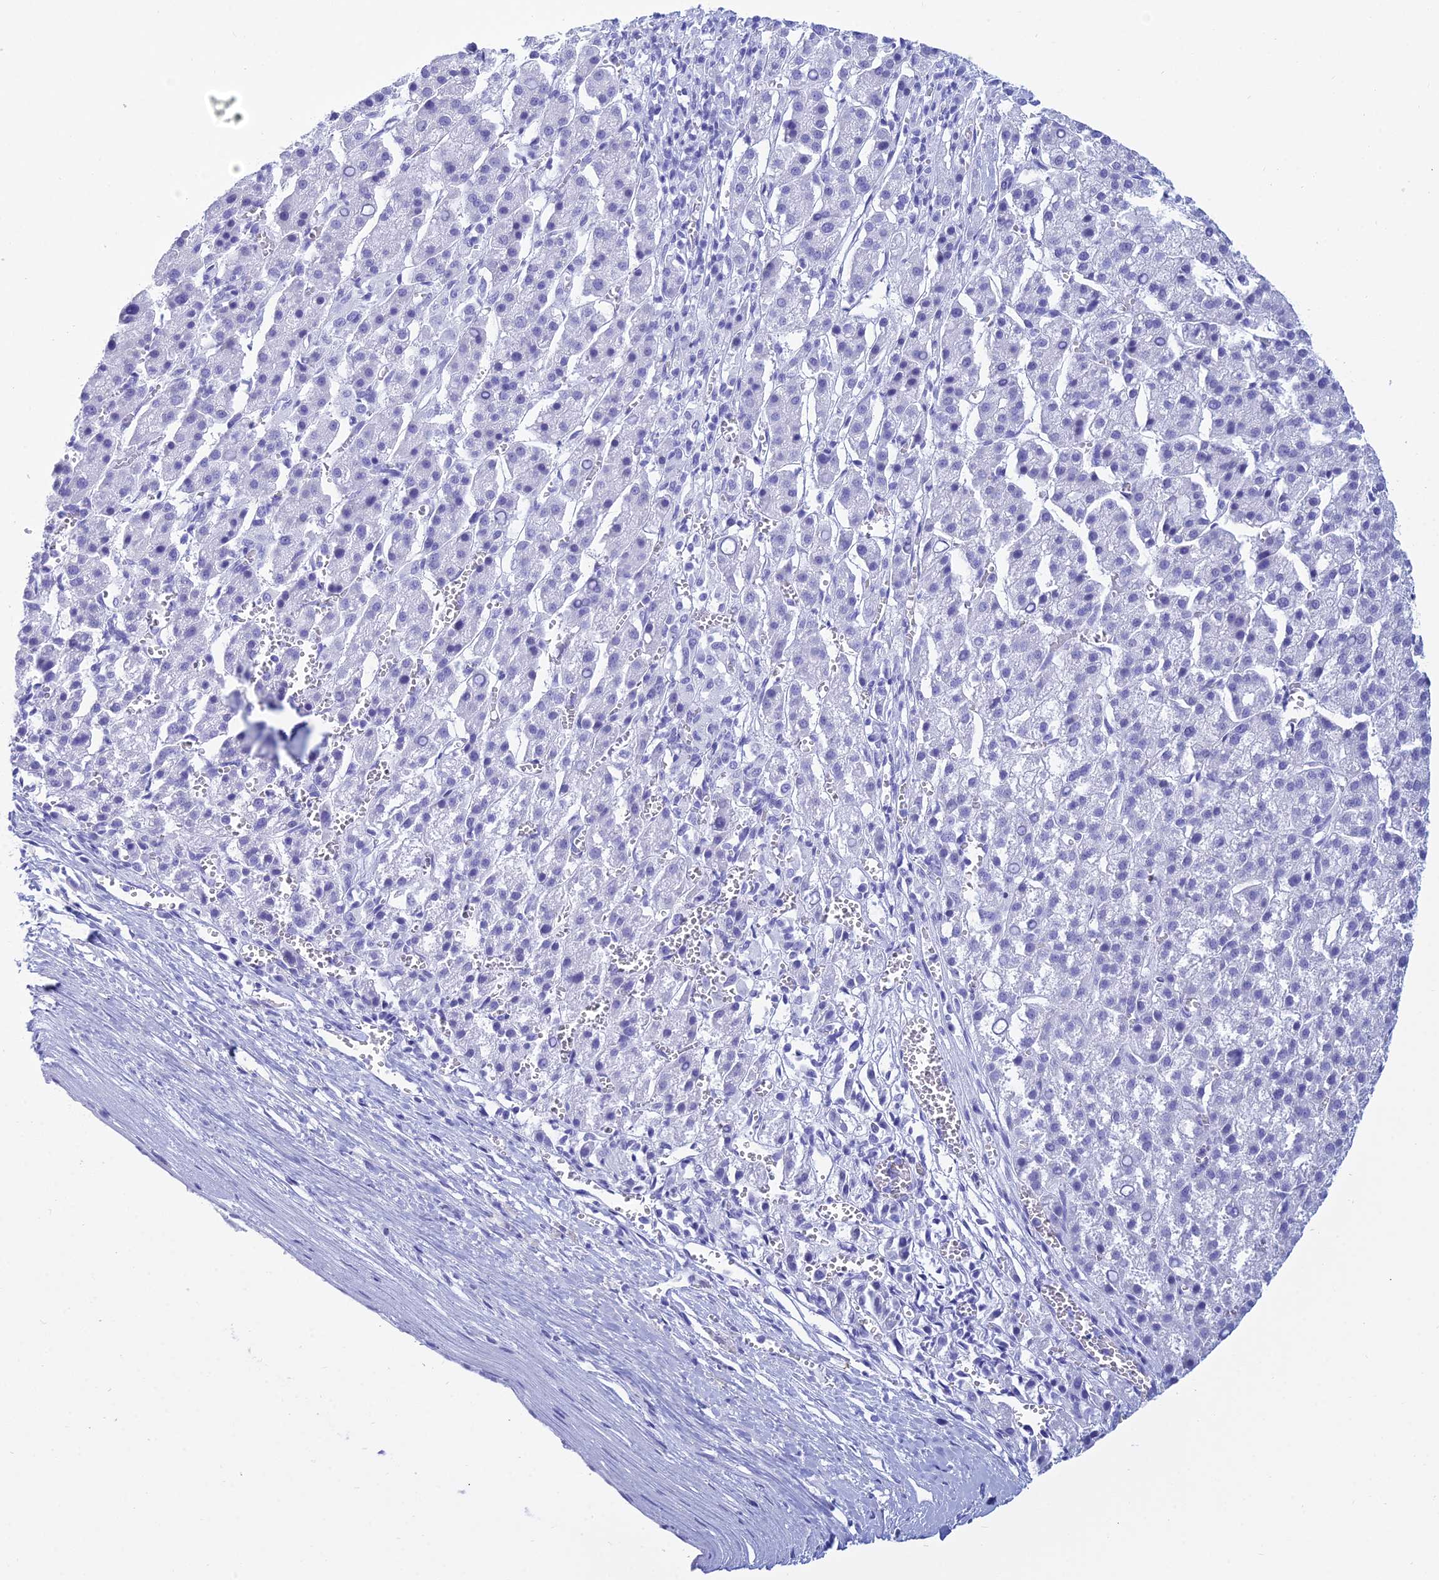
{"staining": {"intensity": "negative", "quantity": "none", "location": "none"}, "tissue": "liver cancer", "cell_type": "Tumor cells", "image_type": "cancer", "snomed": [{"axis": "morphology", "description": "Carcinoma, Hepatocellular, NOS"}, {"axis": "topography", "description": "Liver"}], "caption": "Histopathology image shows no significant protein expression in tumor cells of liver hepatocellular carcinoma.", "gene": "PATE4", "patient": {"sex": "female", "age": 58}}